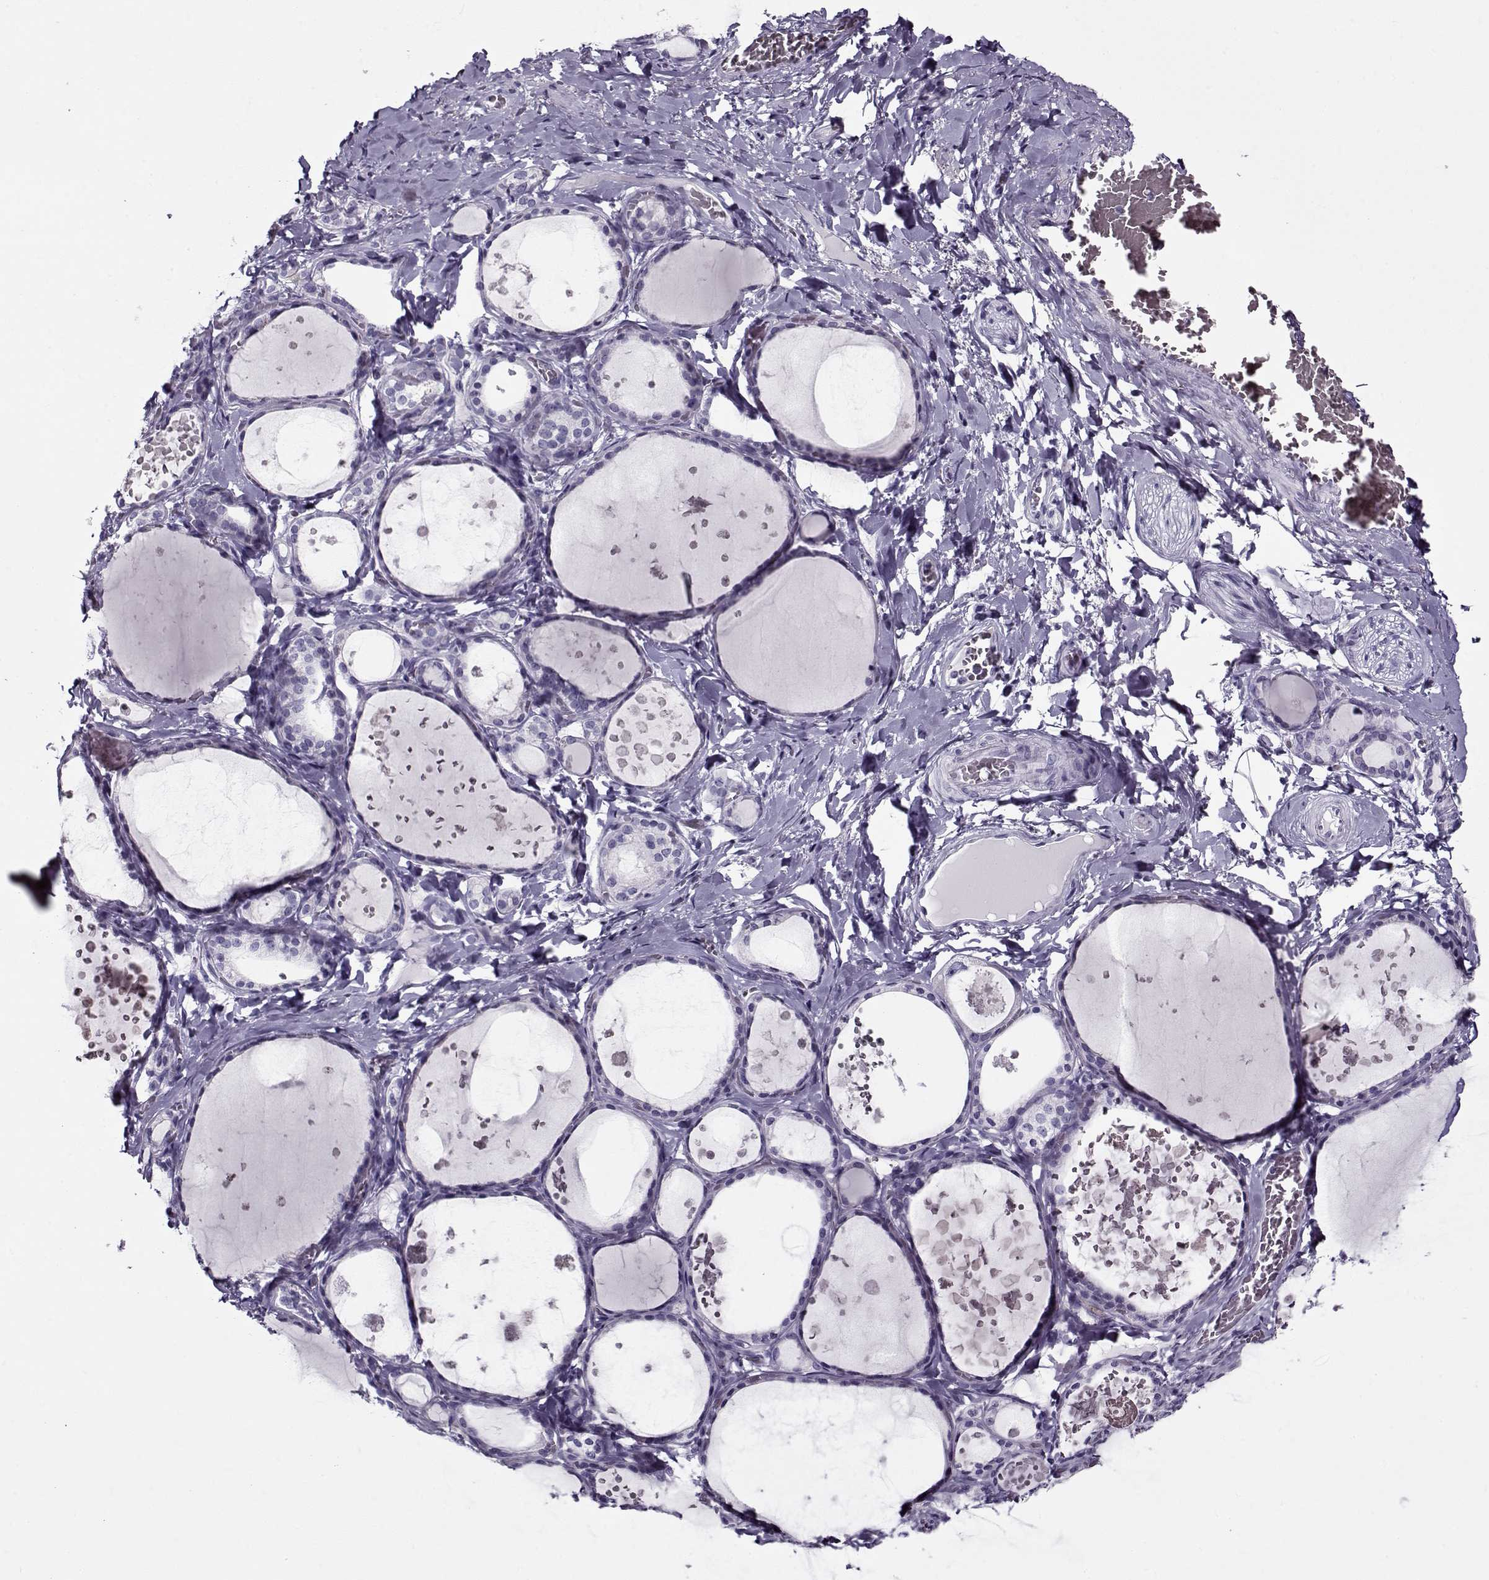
{"staining": {"intensity": "negative", "quantity": "none", "location": "none"}, "tissue": "thyroid gland", "cell_type": "Glandular cells", "image_type": "normal", "snomed": [{"axis": "morphology", "description": "Normal tissue, NOS"}, {"axis": "topography", "description": "Thyroid gland"}], "caption": "Thyroid gland stained for a protein using immunohistochemistry shows no positivity glandular cells.", "gene": "GAGE10", "patient": {"sex": "female", "age": 56}}